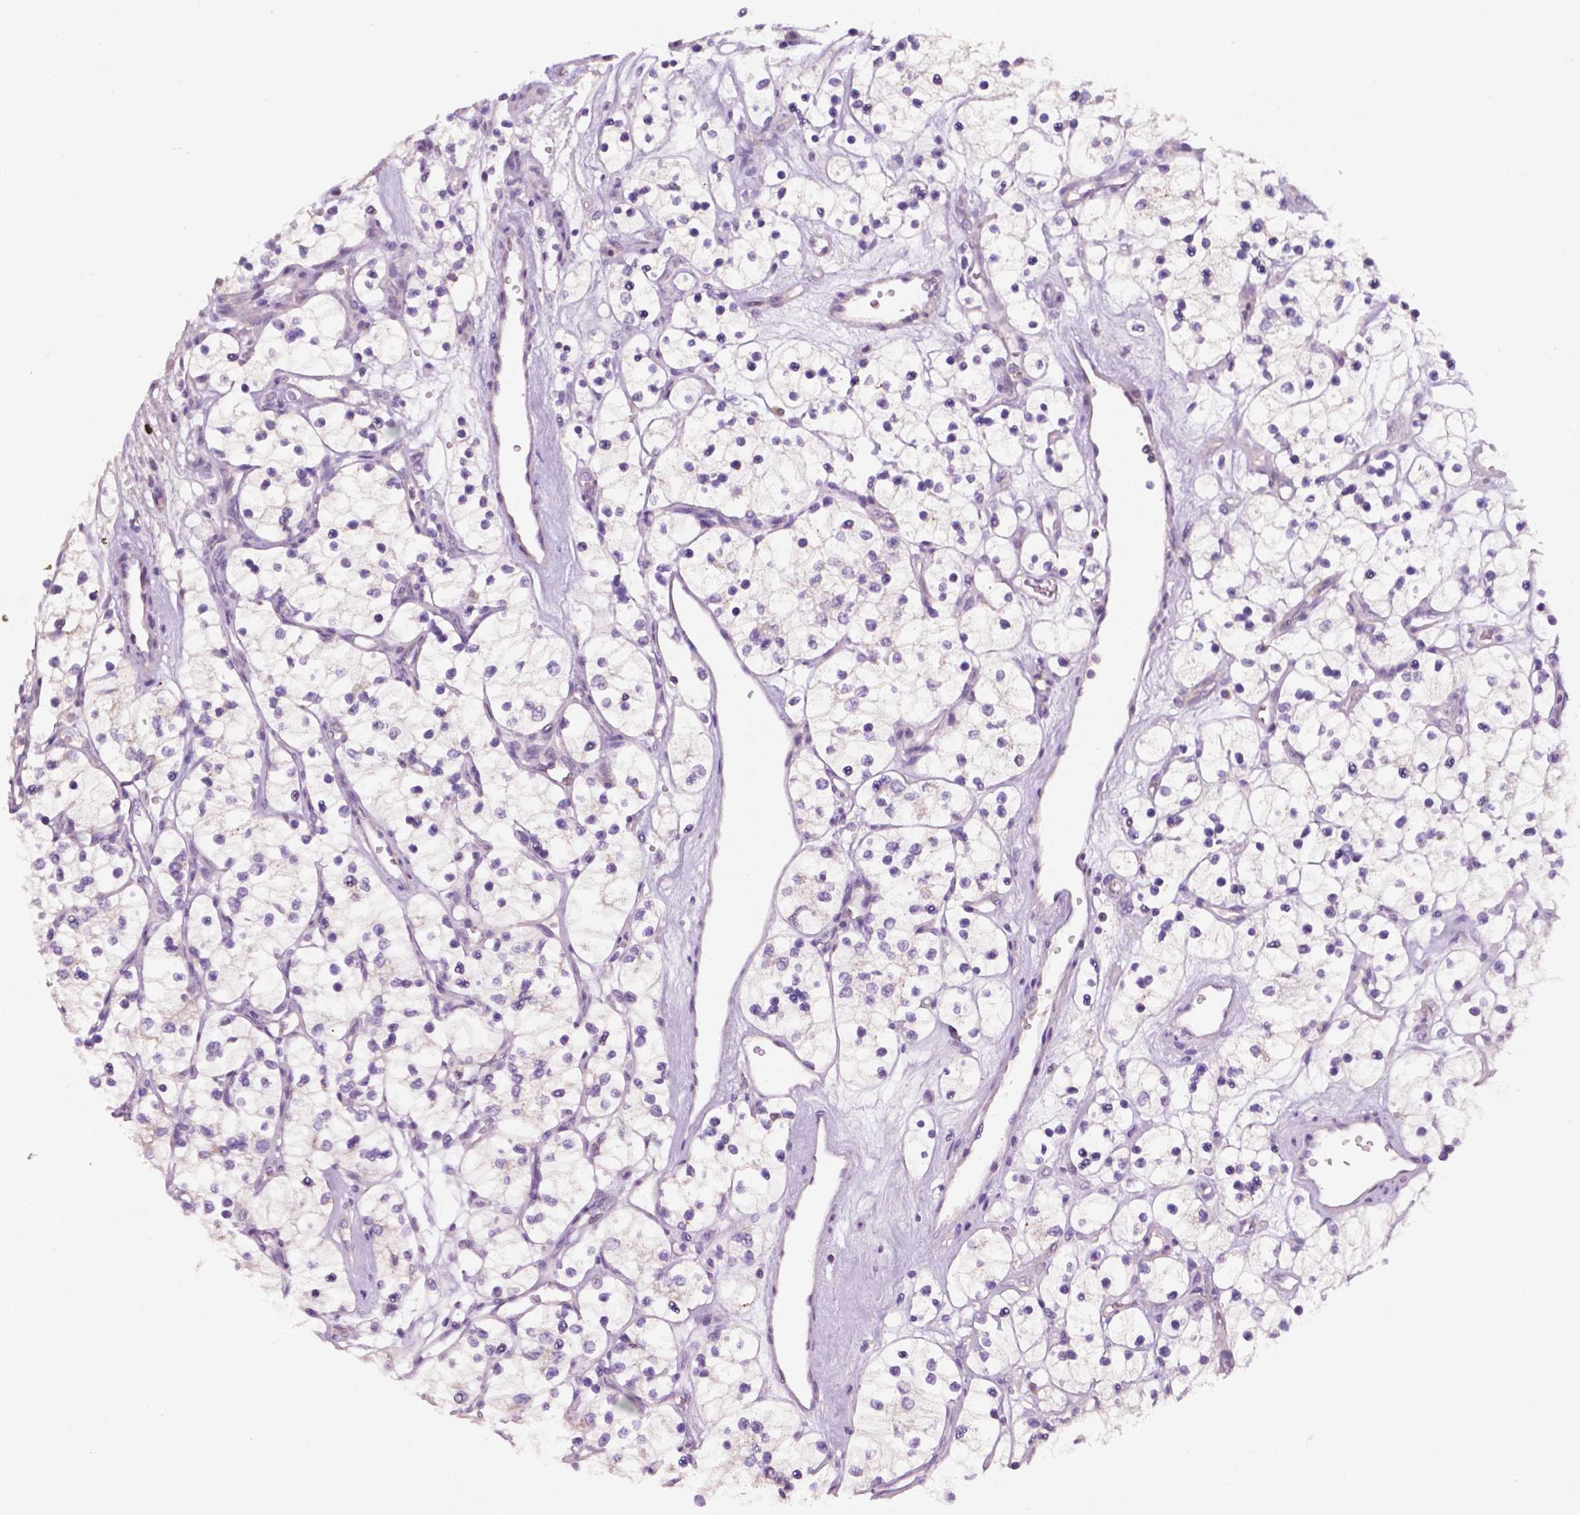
{"staining": {"intensity": "negative", "quantity": "none", "location": "none"}, "tissue": "renal cancer", "cell_type": "Tumor cells", "image_type": "cancer", "snomed": [{"axis": "morphology", "description": "Adenocarcinoma, NOS"}, {"axis": "topography", "description": "Kidney"}], "caption": "A high-resolution histopathology image shows immunohistochemistry (IHC) staining of renal cancer, which reveals no significant positivity in tumor cells.", "gene": "EGFR", "patient": {"sex": "female", "age": 69}}